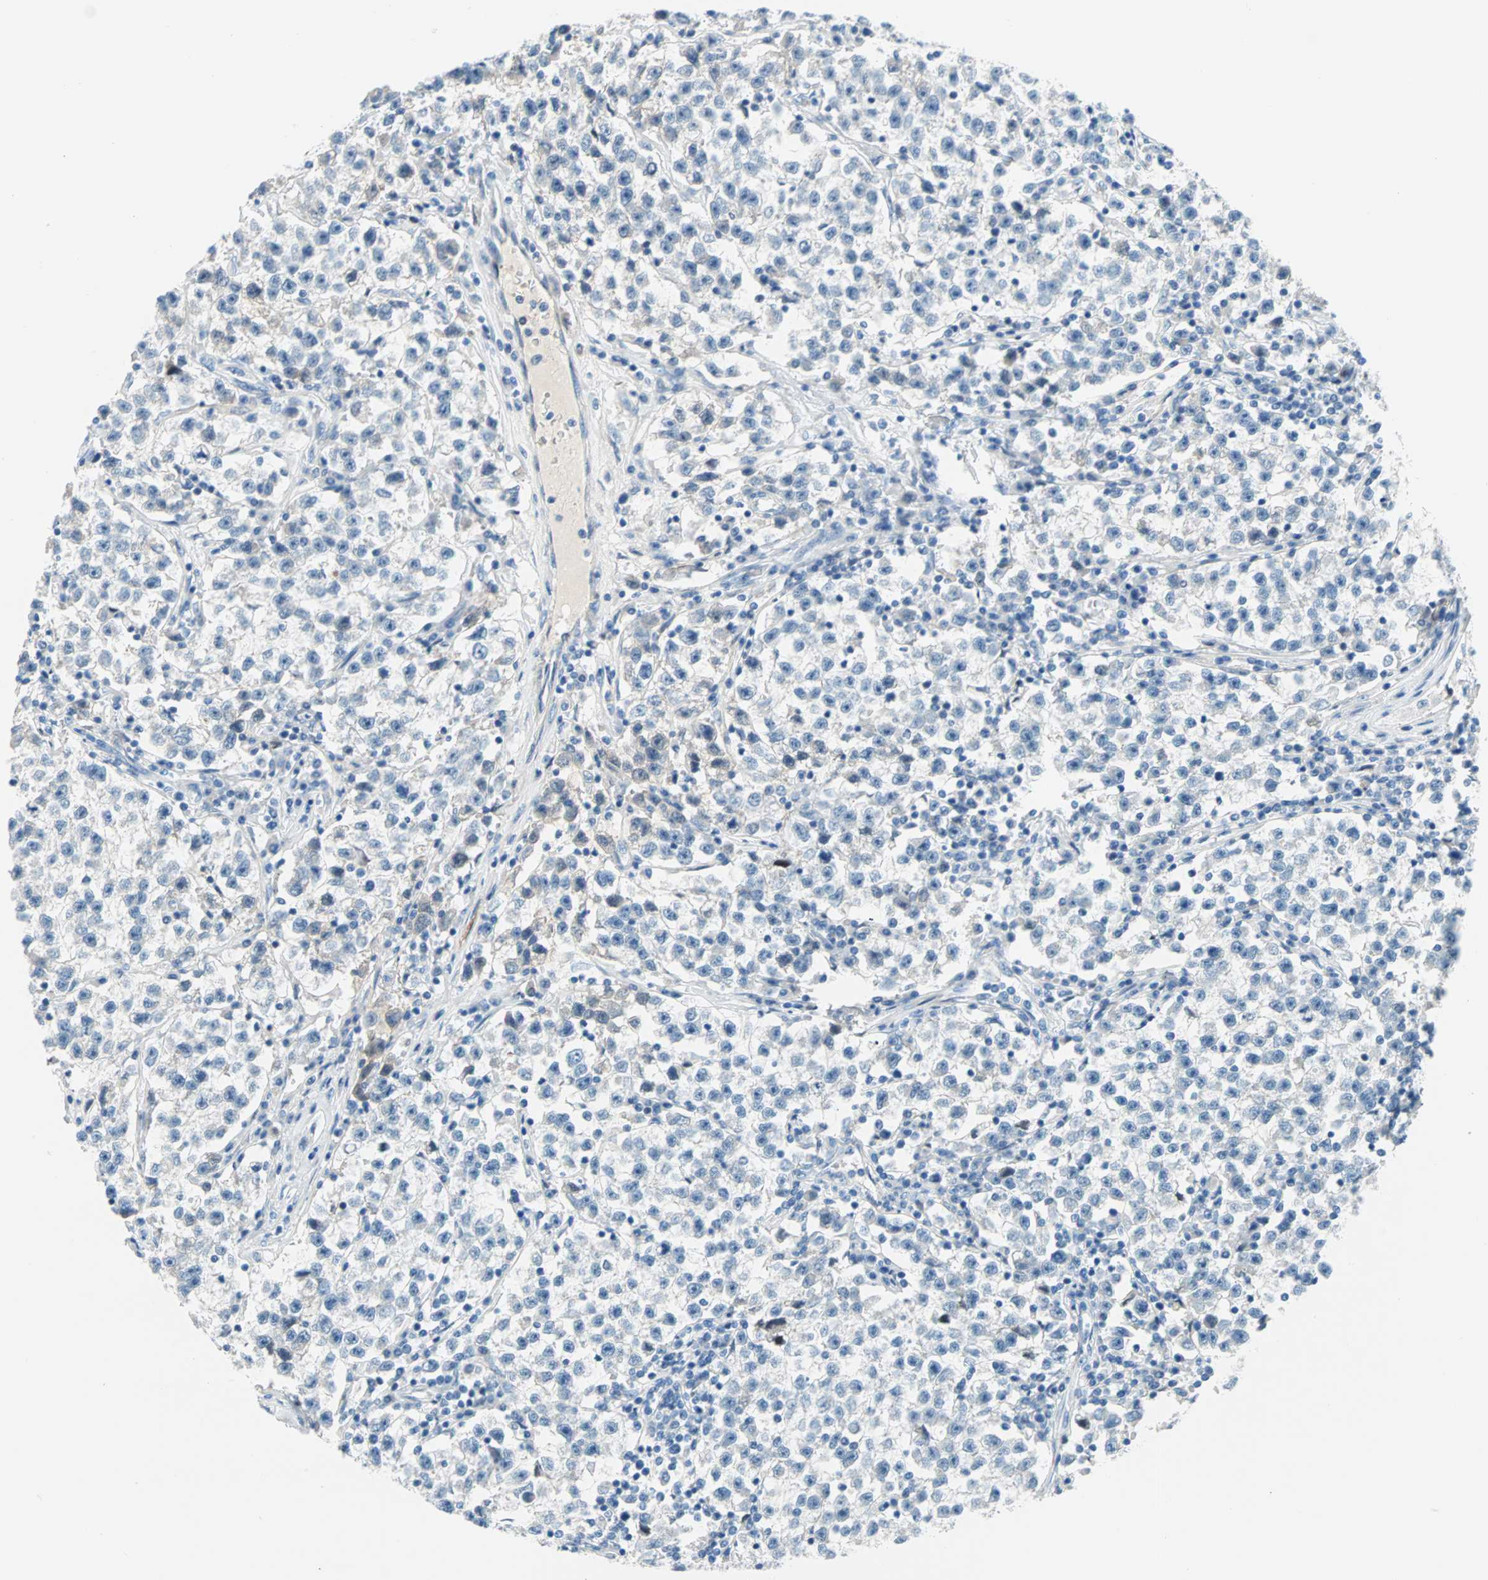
{"staining": {"intensity": "negative", "quantity": "none", "location": "none"}, "tissue": "testis cancer", "cell_type": "Tumor cells", "image_type": "cancer", "snomed": [{"axis": "morphology", "description": "Seminoma, NOS"}, {"axis": "topography", "description": "Testis"}], "caption": "Testis seminoma stained for a protein using immunohistochemistry shows no positivity tumor cells.", "gene": "TMEM163", "patient": {"sex": "male", "age": 22}}